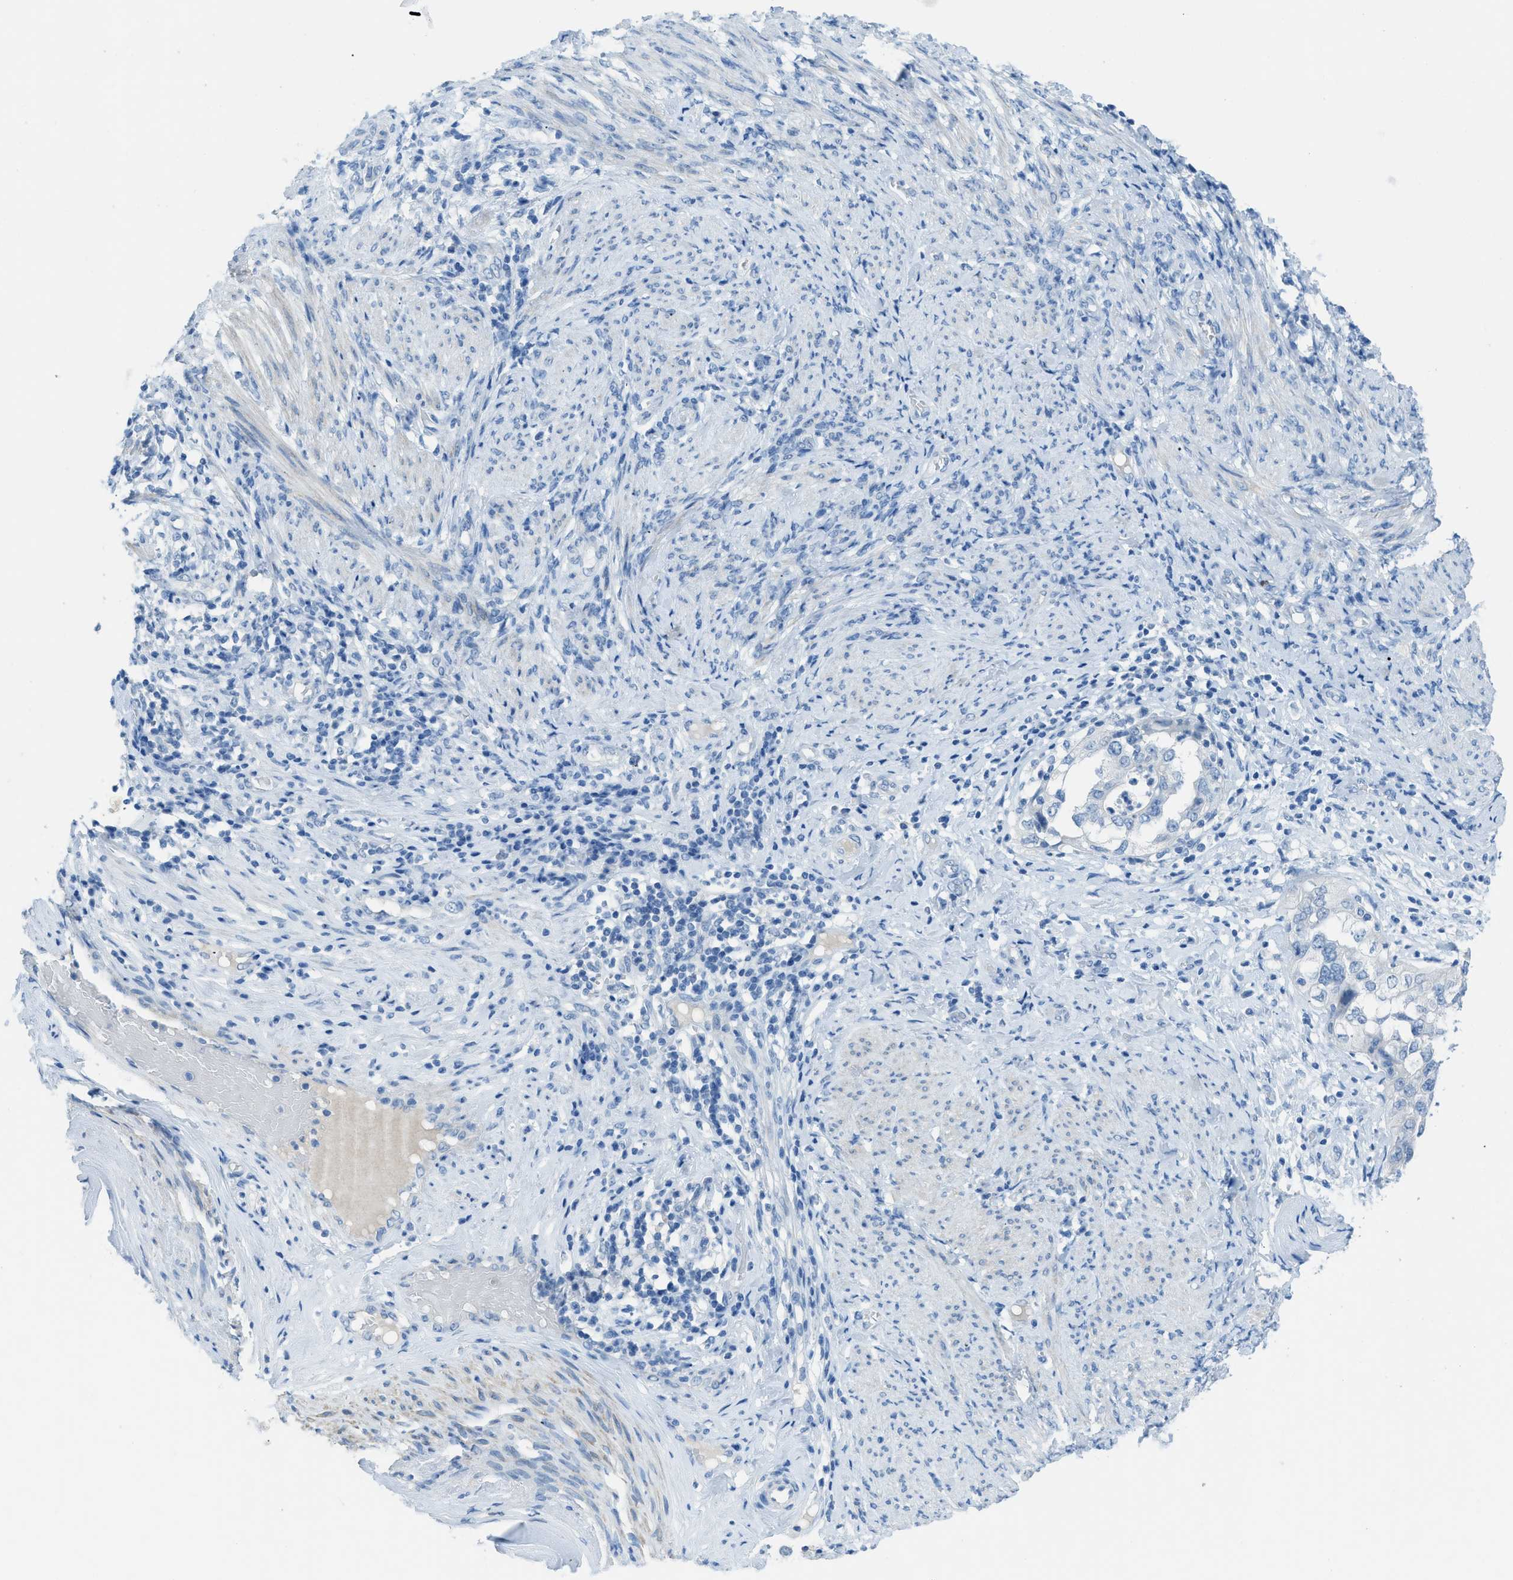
{"staining": {"intensity": "negative", "quantity": "none", "location": "none"}, "tissue": "endometrial cancer", "cell_type": "Tumor cells", "image_type": "cancer", "snomed": [{"axis": "morphology", "description": "Adenocarcinoma, NOS"}, {"axis": "topography", "description": "Endometrium"}], "caption": "The histopathology image exhibits no staining of tumor cells in endometrial cancer (adenocarcinoma).", "gene": "ACAN", "patient": {"sex": "female", "age": 85}}